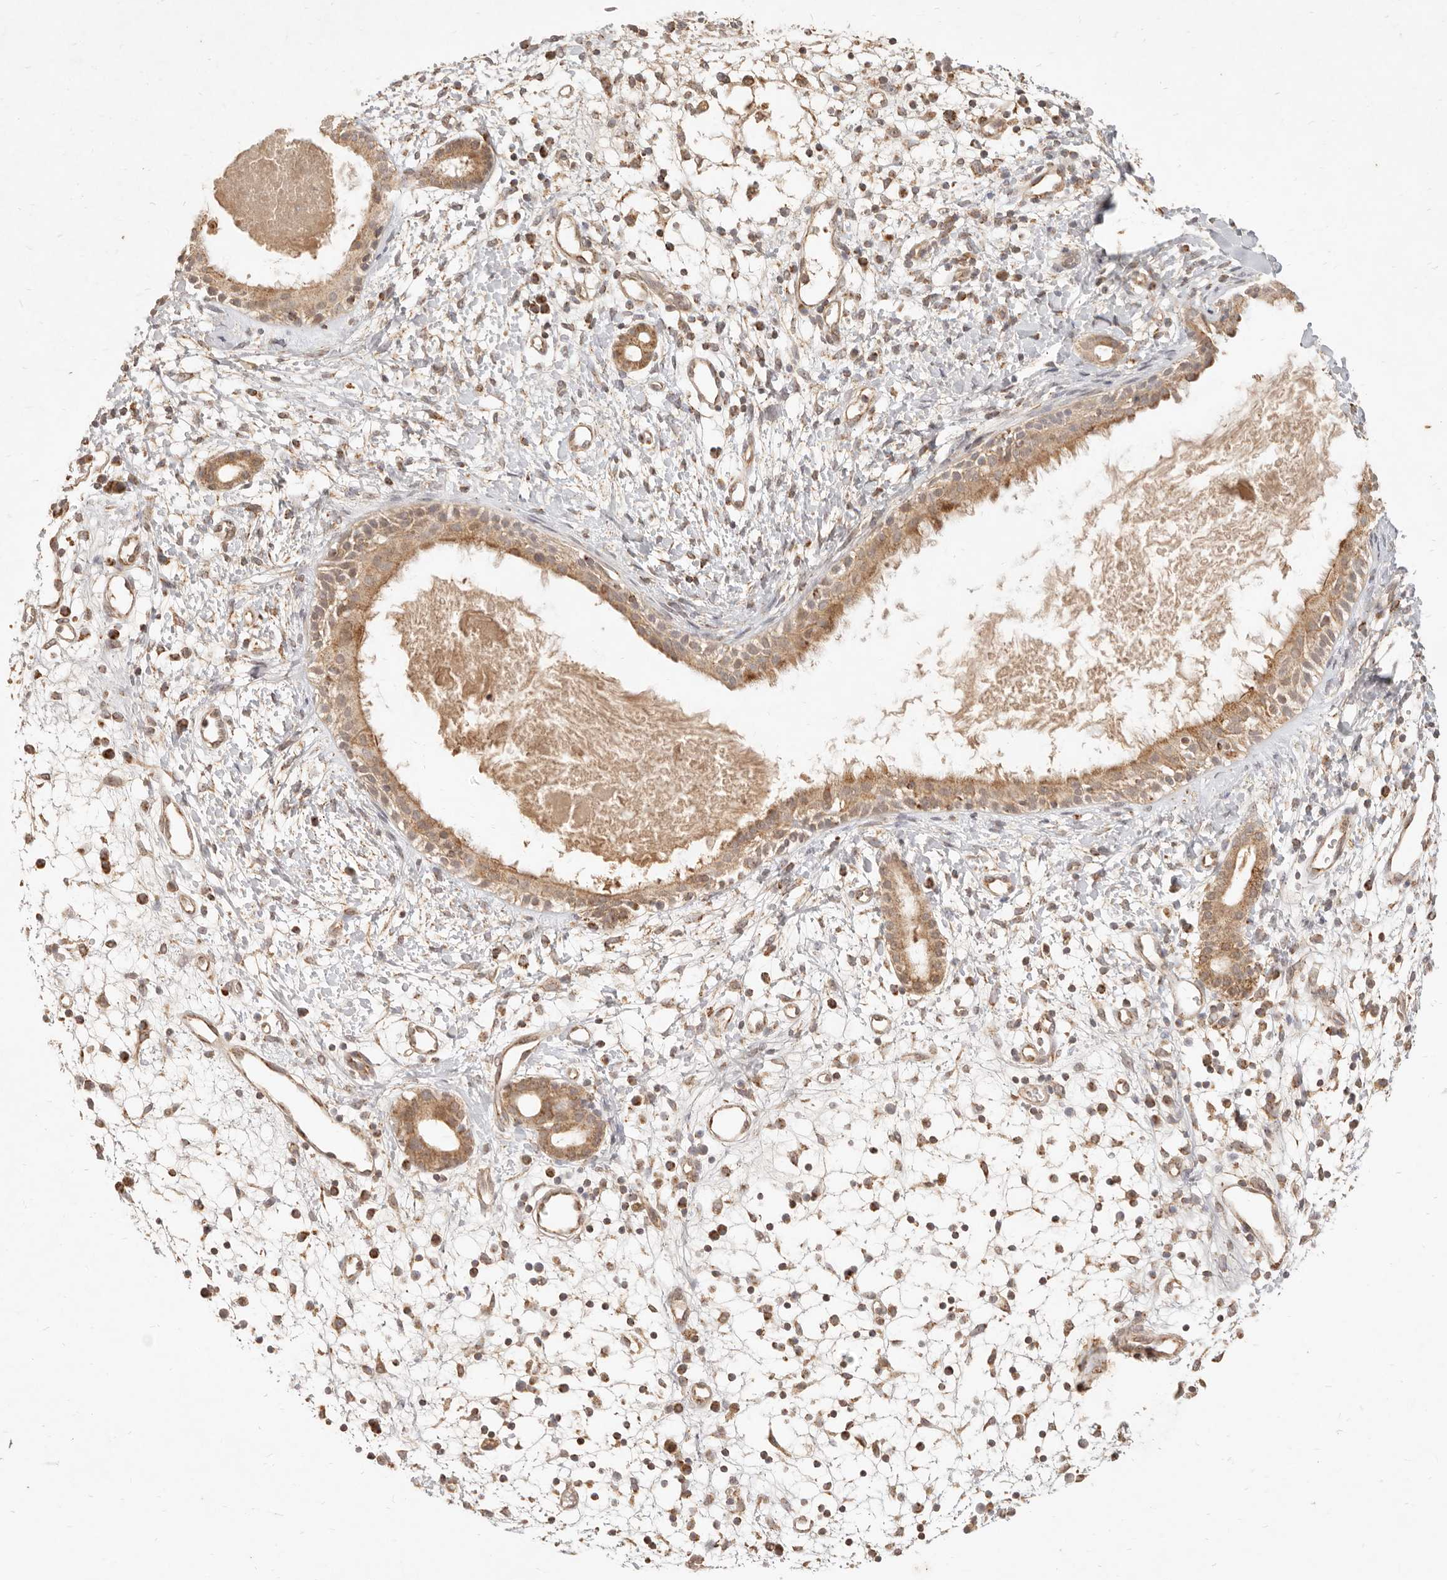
{"staining": {"intensity": "moderate", "quantity": ">75%", "location": "cytoplasmic/membranous"}, "tissue": "nasopharynx", "cell_type": "Respiratory epithelial cells", "image_type": "normal", "snomed": [{"axis": "morphology", "description": "Normal tissue, NOS"}, {"axis": "topography", "description": "Nasopharynx"}], "caption": "A medium amount of moderate cytoplasmic/membranous staining is seen in about >75% of respiratory epithelial cells in benign nasopharynx.", "gene": "CPLANE2", "patient": {"sex": "male", "age": 22}}